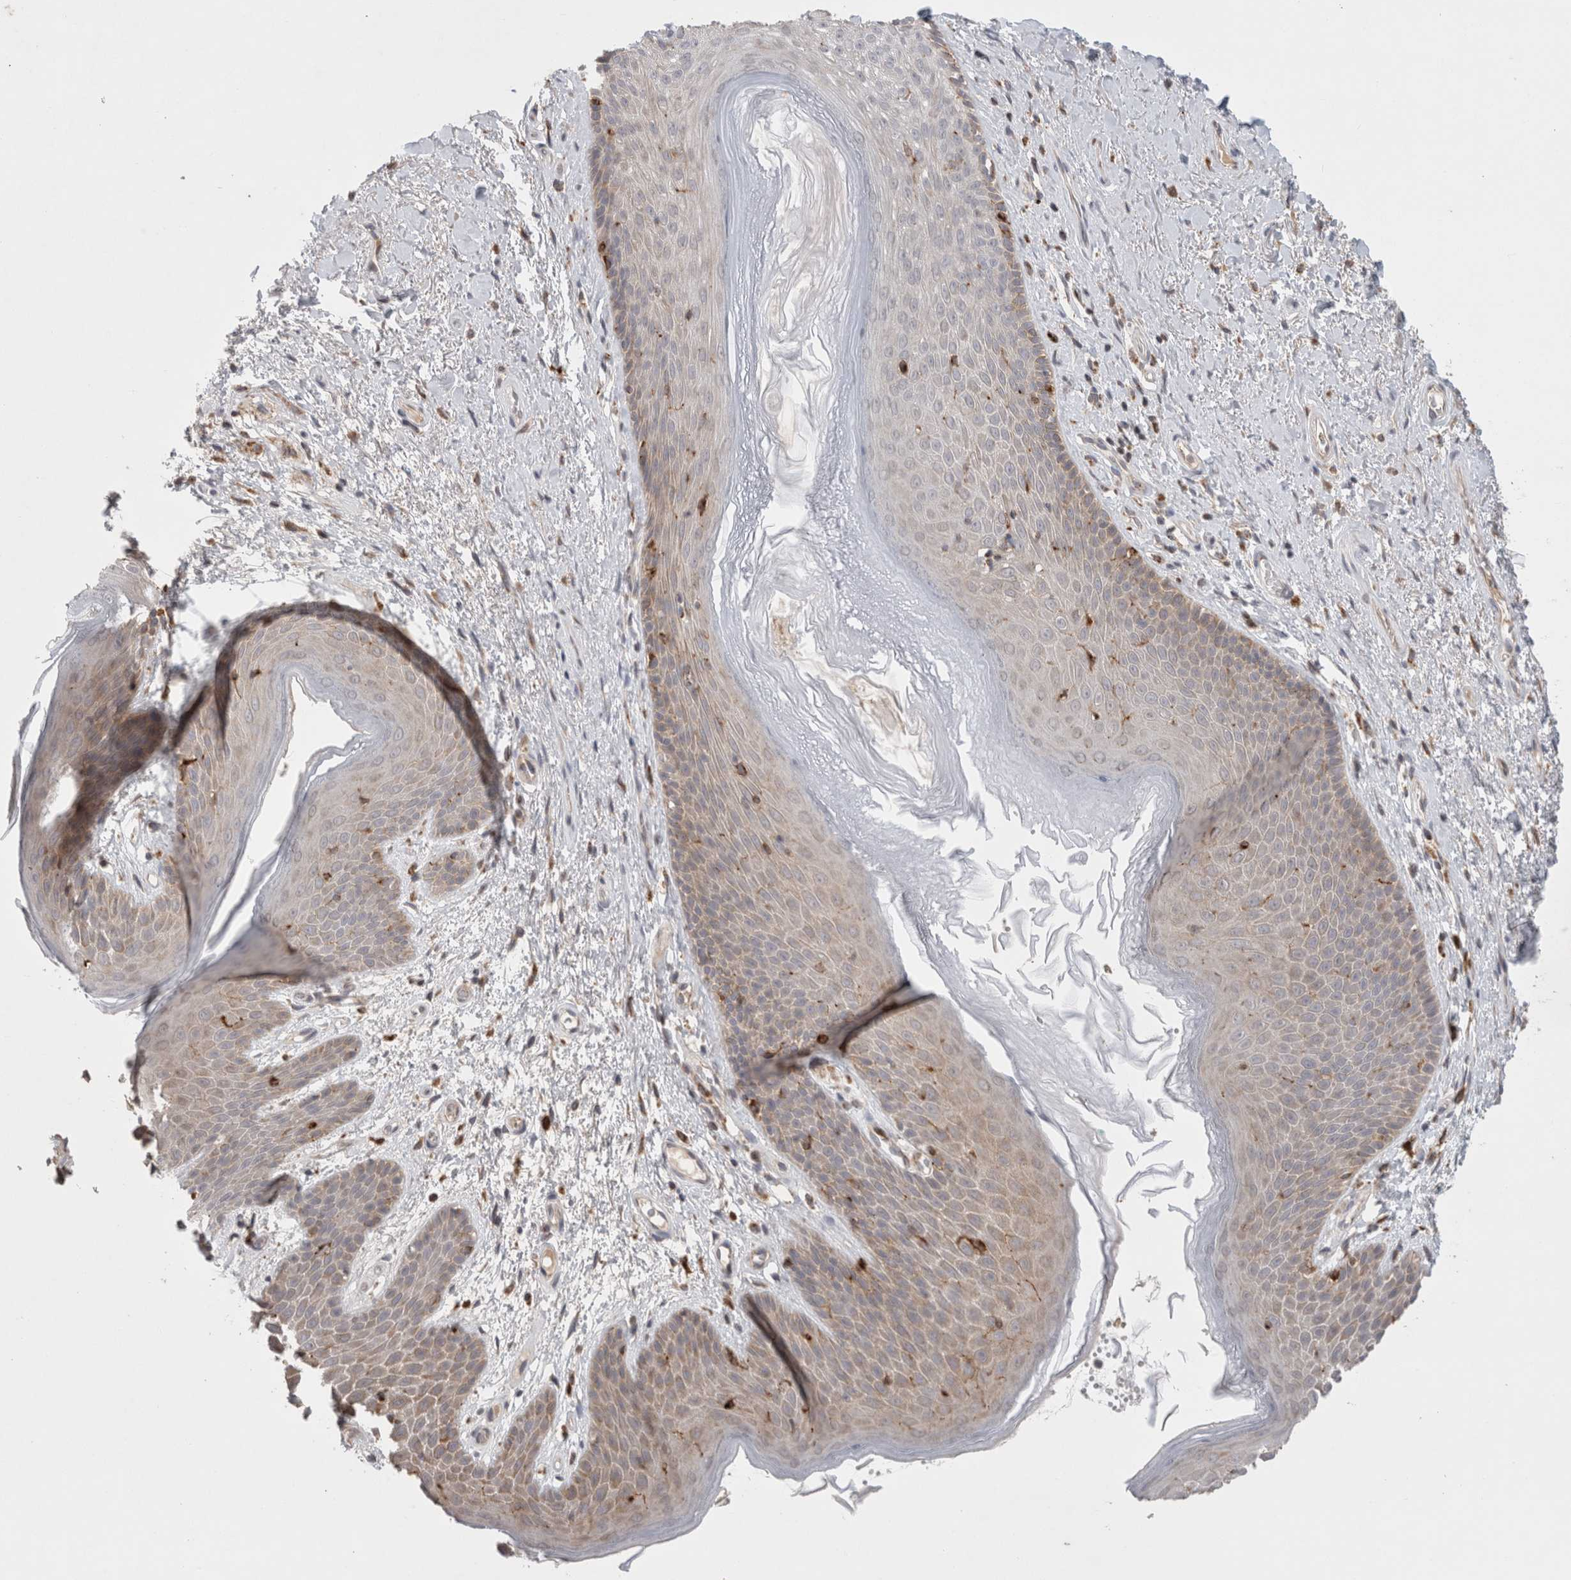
{"staining": {"intensity": "moderate", "quantity": ">75%", "location": "cytoplasmic/membranous"}, "tissue": "skin", "cell_type": "Epidermal cells", "image_type": "normal", "snomed": [{"axis": "morphology", "description": "Normal tissue, NOS"}, {"axis": "topography", "description": "Anal"}], "caption": "Immunohistochemistry (DAB (3,3'-diaminobenzidine)) staining of unremarkable human skin displays moderate cytoplasmic/membranous protein expression in approximately >75% of epidermal cells.", "gene": "HROB", "patient": {"sex": "male", "age": 74}}